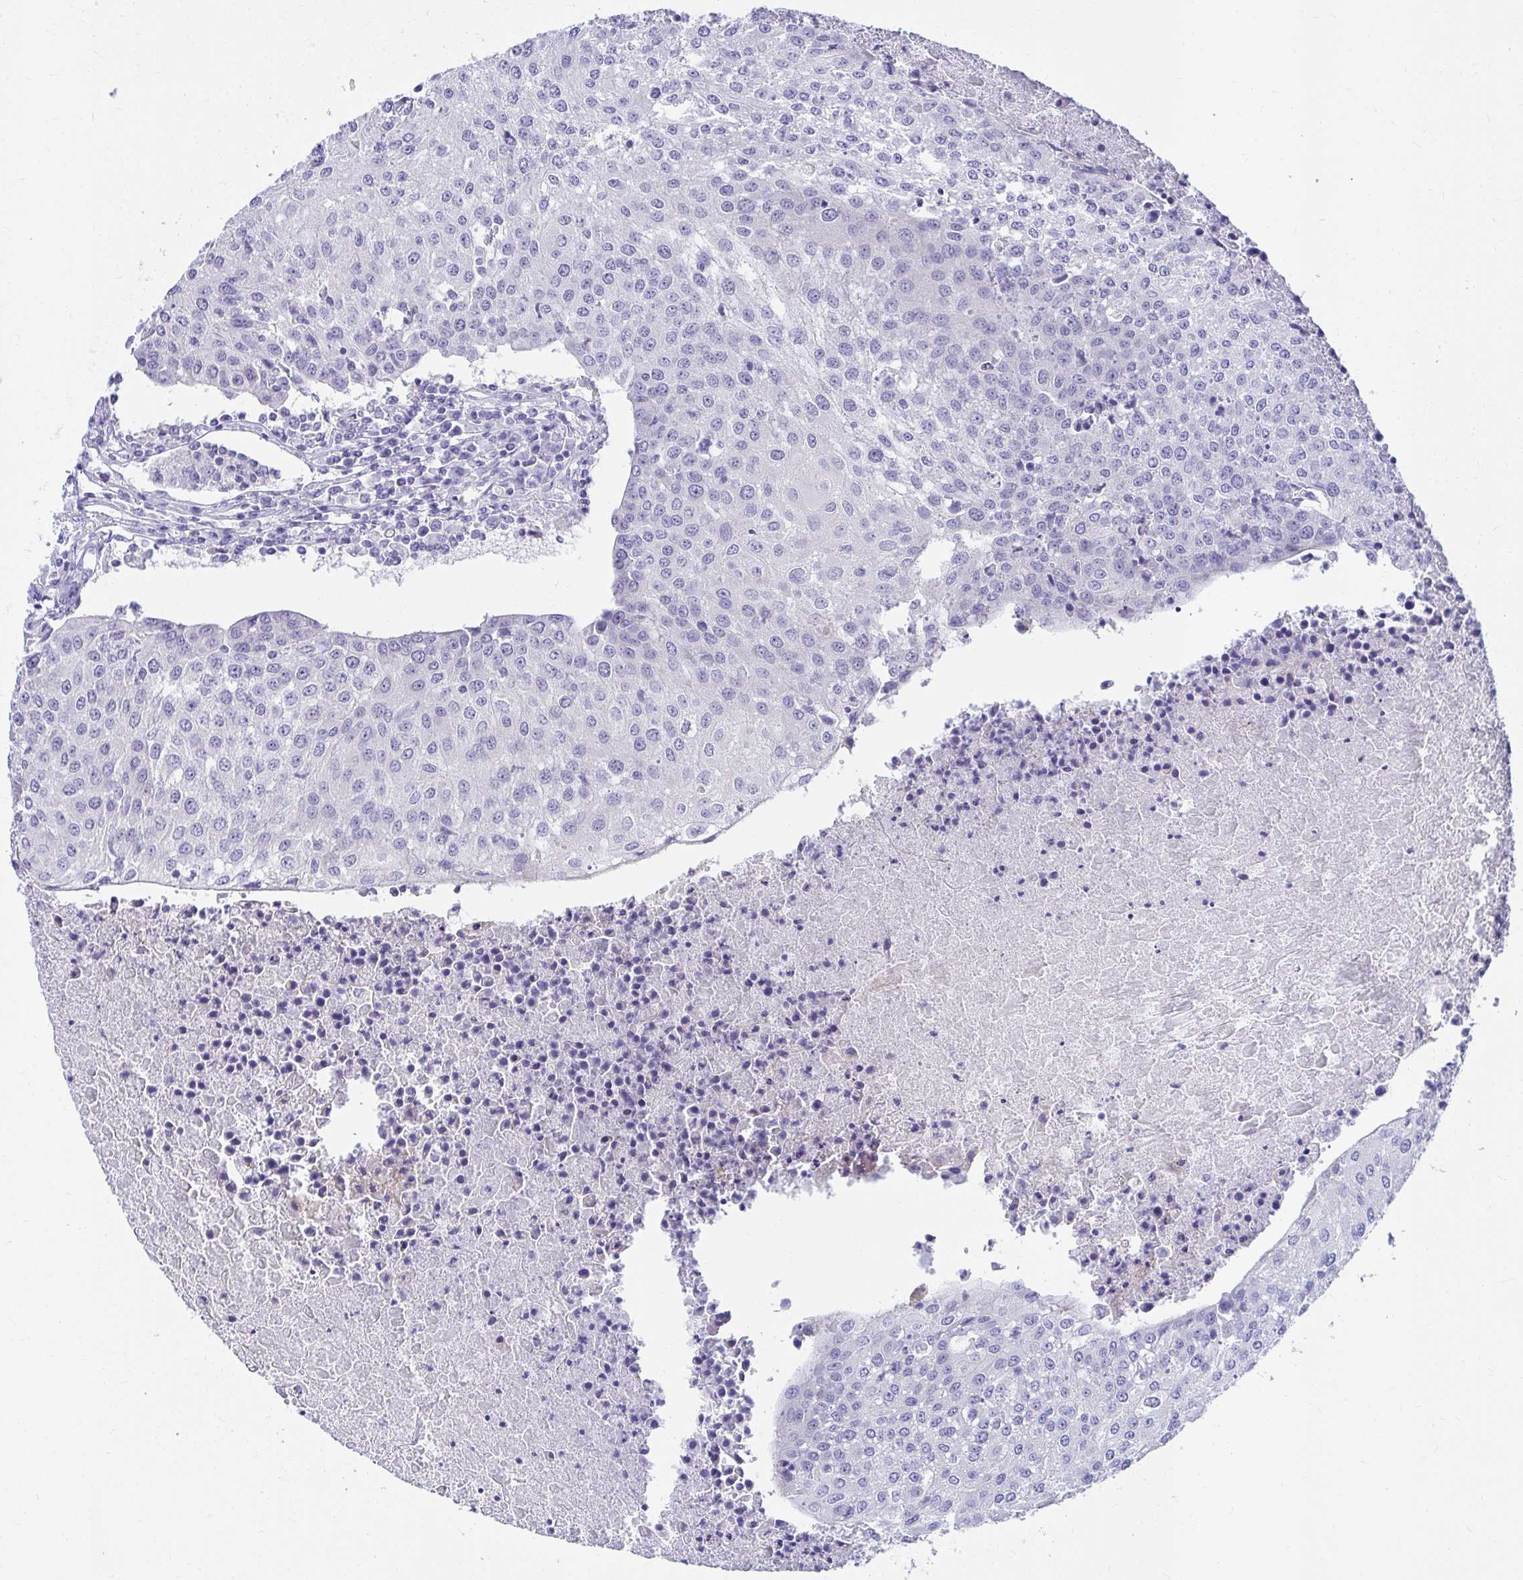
{"staining": {"intensity": "negative", "quantity": "none", "location": "none"}, "tissue": "urothelial cancer", "cell_type": "Tumor cells", "image_type": "cancer", "snomed": [{"axis": "morphology", "description": "Urothelial carcinoma, High grade"}, {"axis": "topography", "description": "Urinary bladder"}], "caption": "This micrograph is of urothelial cancer stained with immunohistochemistry to label a protein in brown with the nuclei are counter-stained blue. There is no expression in tumor cells. (Immunohistochemistry, brightfield microscopy, high magnification).", "gene": "C19orf81", "patient": {"sex": "female", "age": 85}}